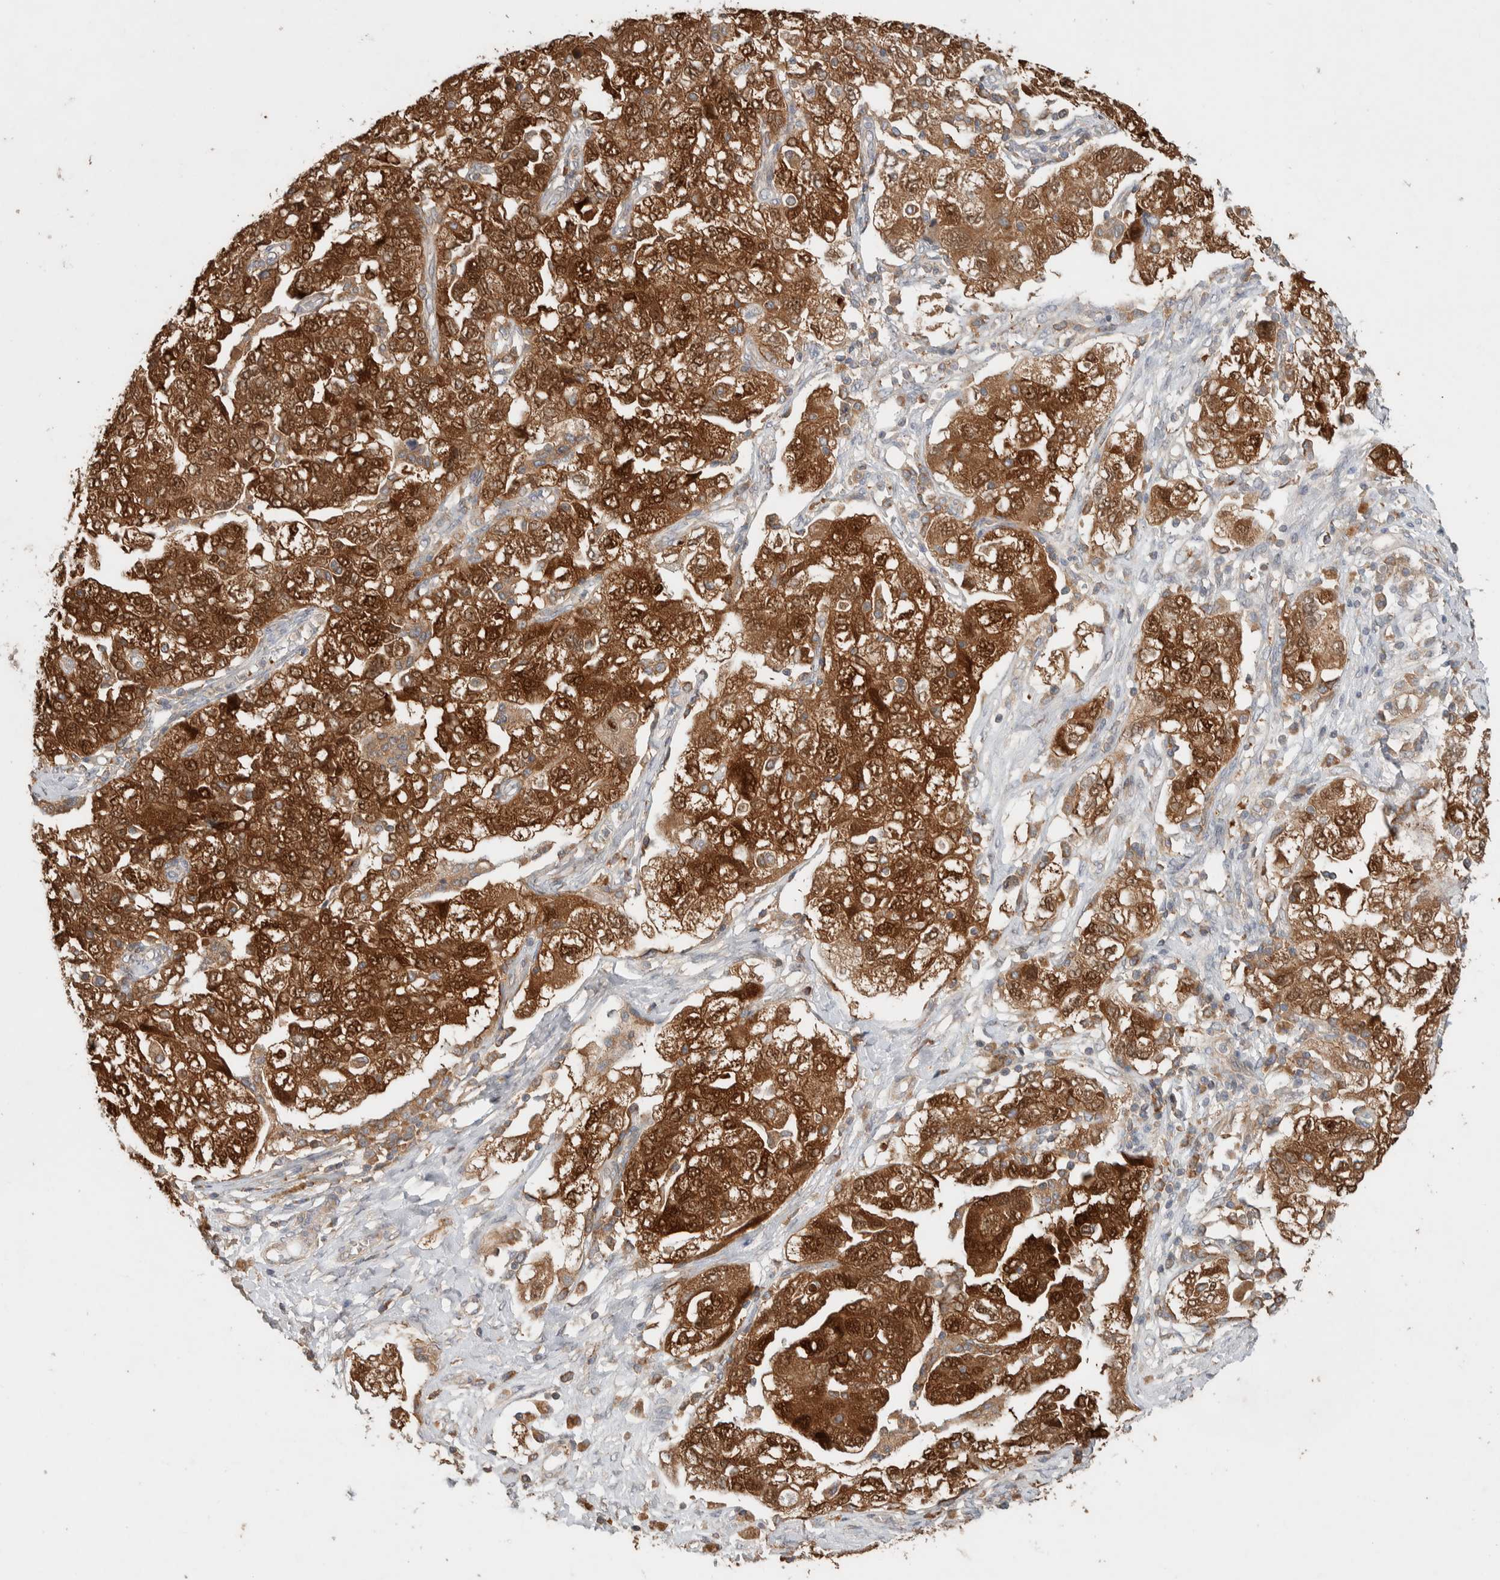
{"staining": {"intensity": "strong", "quantity": ">75%", "location": "cytoplasmic/membranous"}, "tissue": "ovarian cancer", "cell_type": "Tumor cells", "image_type": "cancer", "snomed": [{"axis": "morphology", "description": "Carcinoma, NOS"}, {"axis": "morphology", "description": "Cystadenocarcinoma, serous, NOS"}, {"axis": "topography", "description": "Ovary"}], "caption": "A high-resolution photomicrograph shows IHC staining of ovarian cancer (carcinoma), which displays strong cytoplasmic/membranous expression in approximately >75% of tumor cells.", "gene": "DEPTOR", "patient": {"sex": "female", "age": 69}}